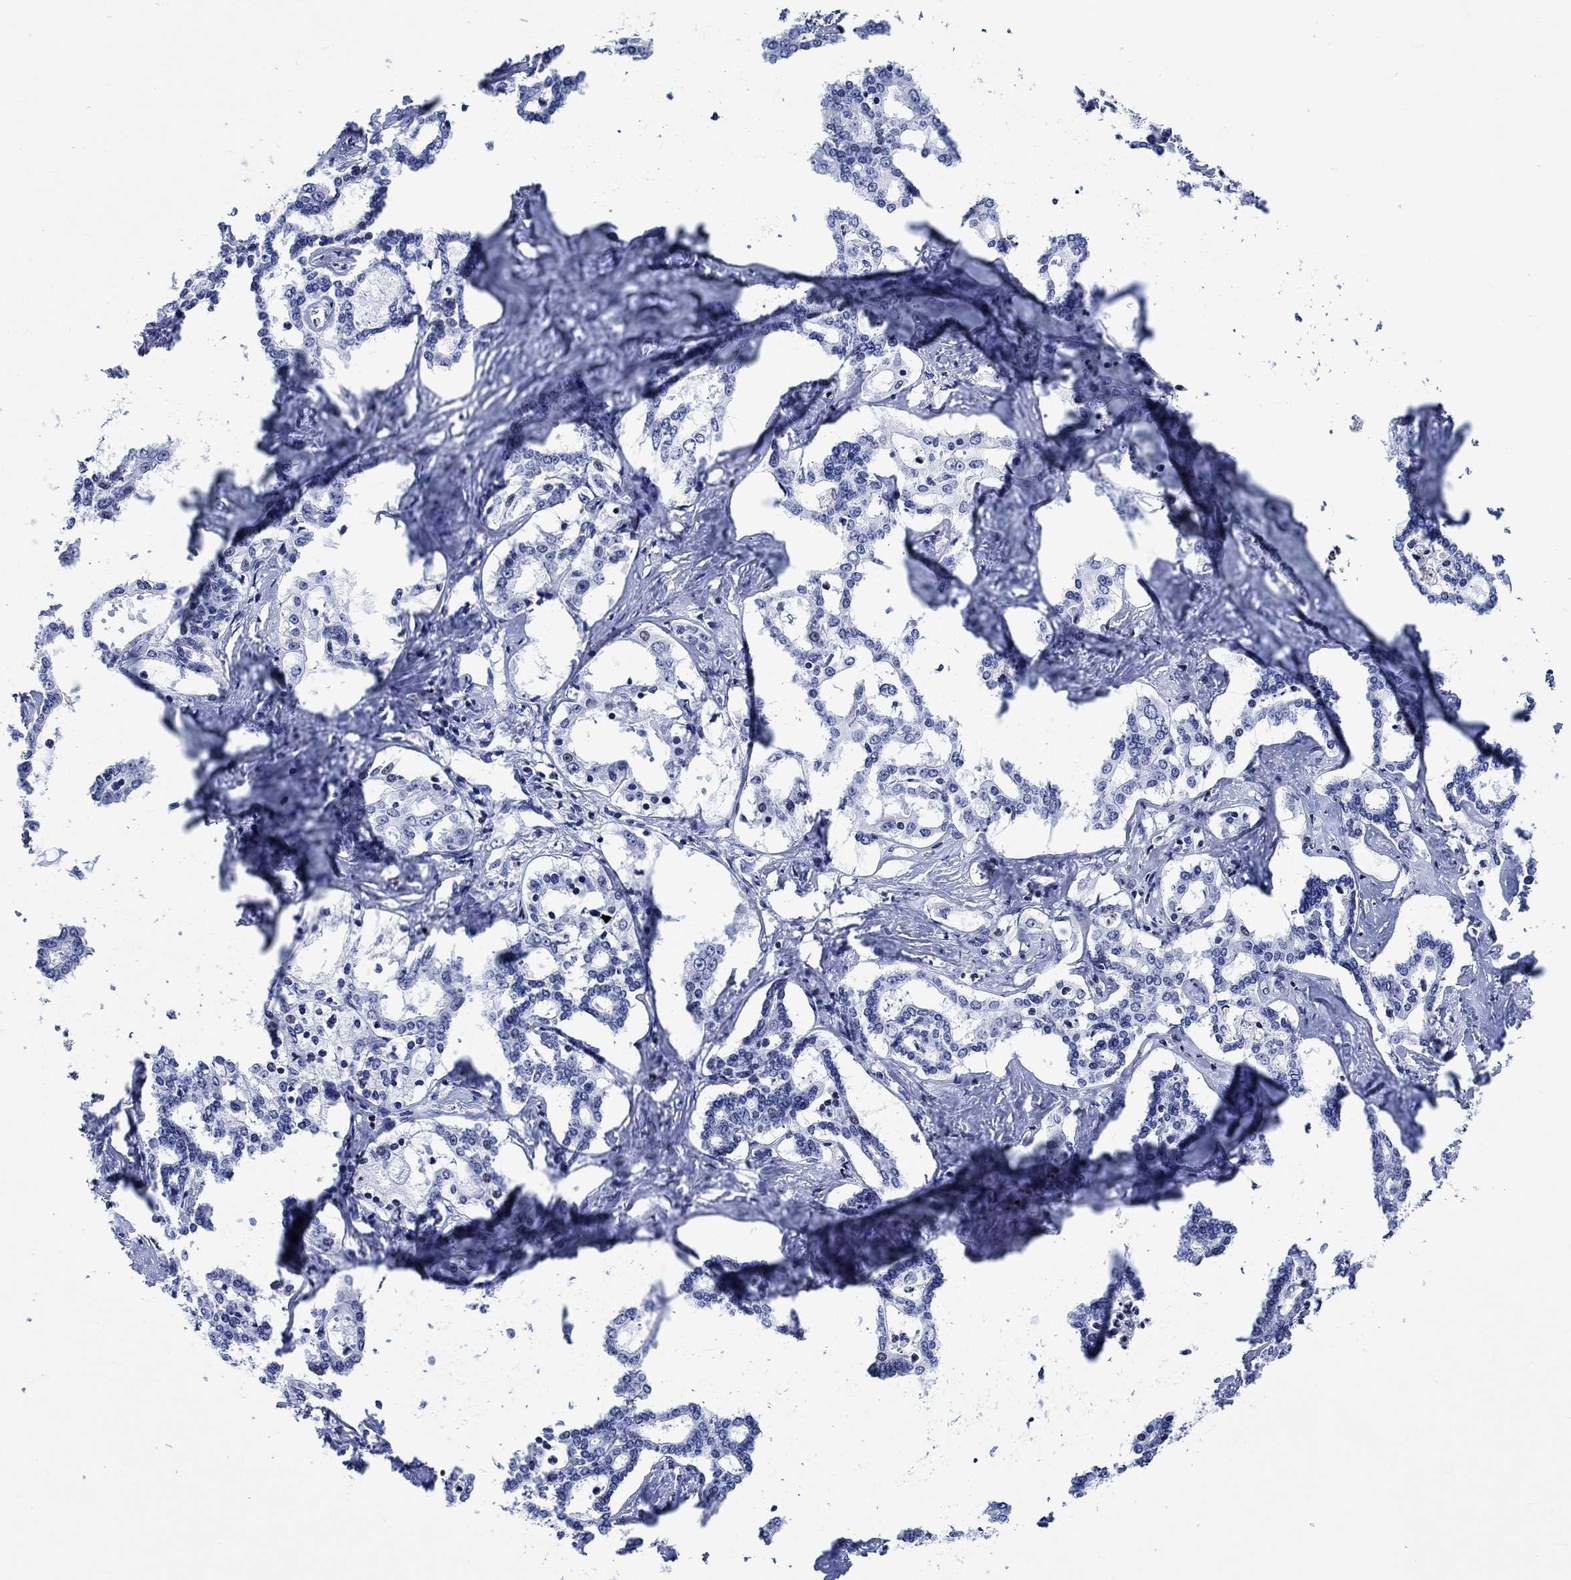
{"staining": {"intensity": "negative", "quantity": "none", "location": "none"}, "tissue": "liver cancer", "cell_type": "Tumor cells", "image_type": "cancer", "snomed": [{"axis": "morphology", "description": "Cholangiocarcinoma"}, {"axis": "topography", "description": "Liver"}], "caption": "The micrograph displays no significant staining in tumor cells of cholangiocarcinoma (liver). (DAB IHC visualized using brightfield microscopy, high magnification).", "gene": "ZNF446", "patient": {"sex": "female", "age": 47}}